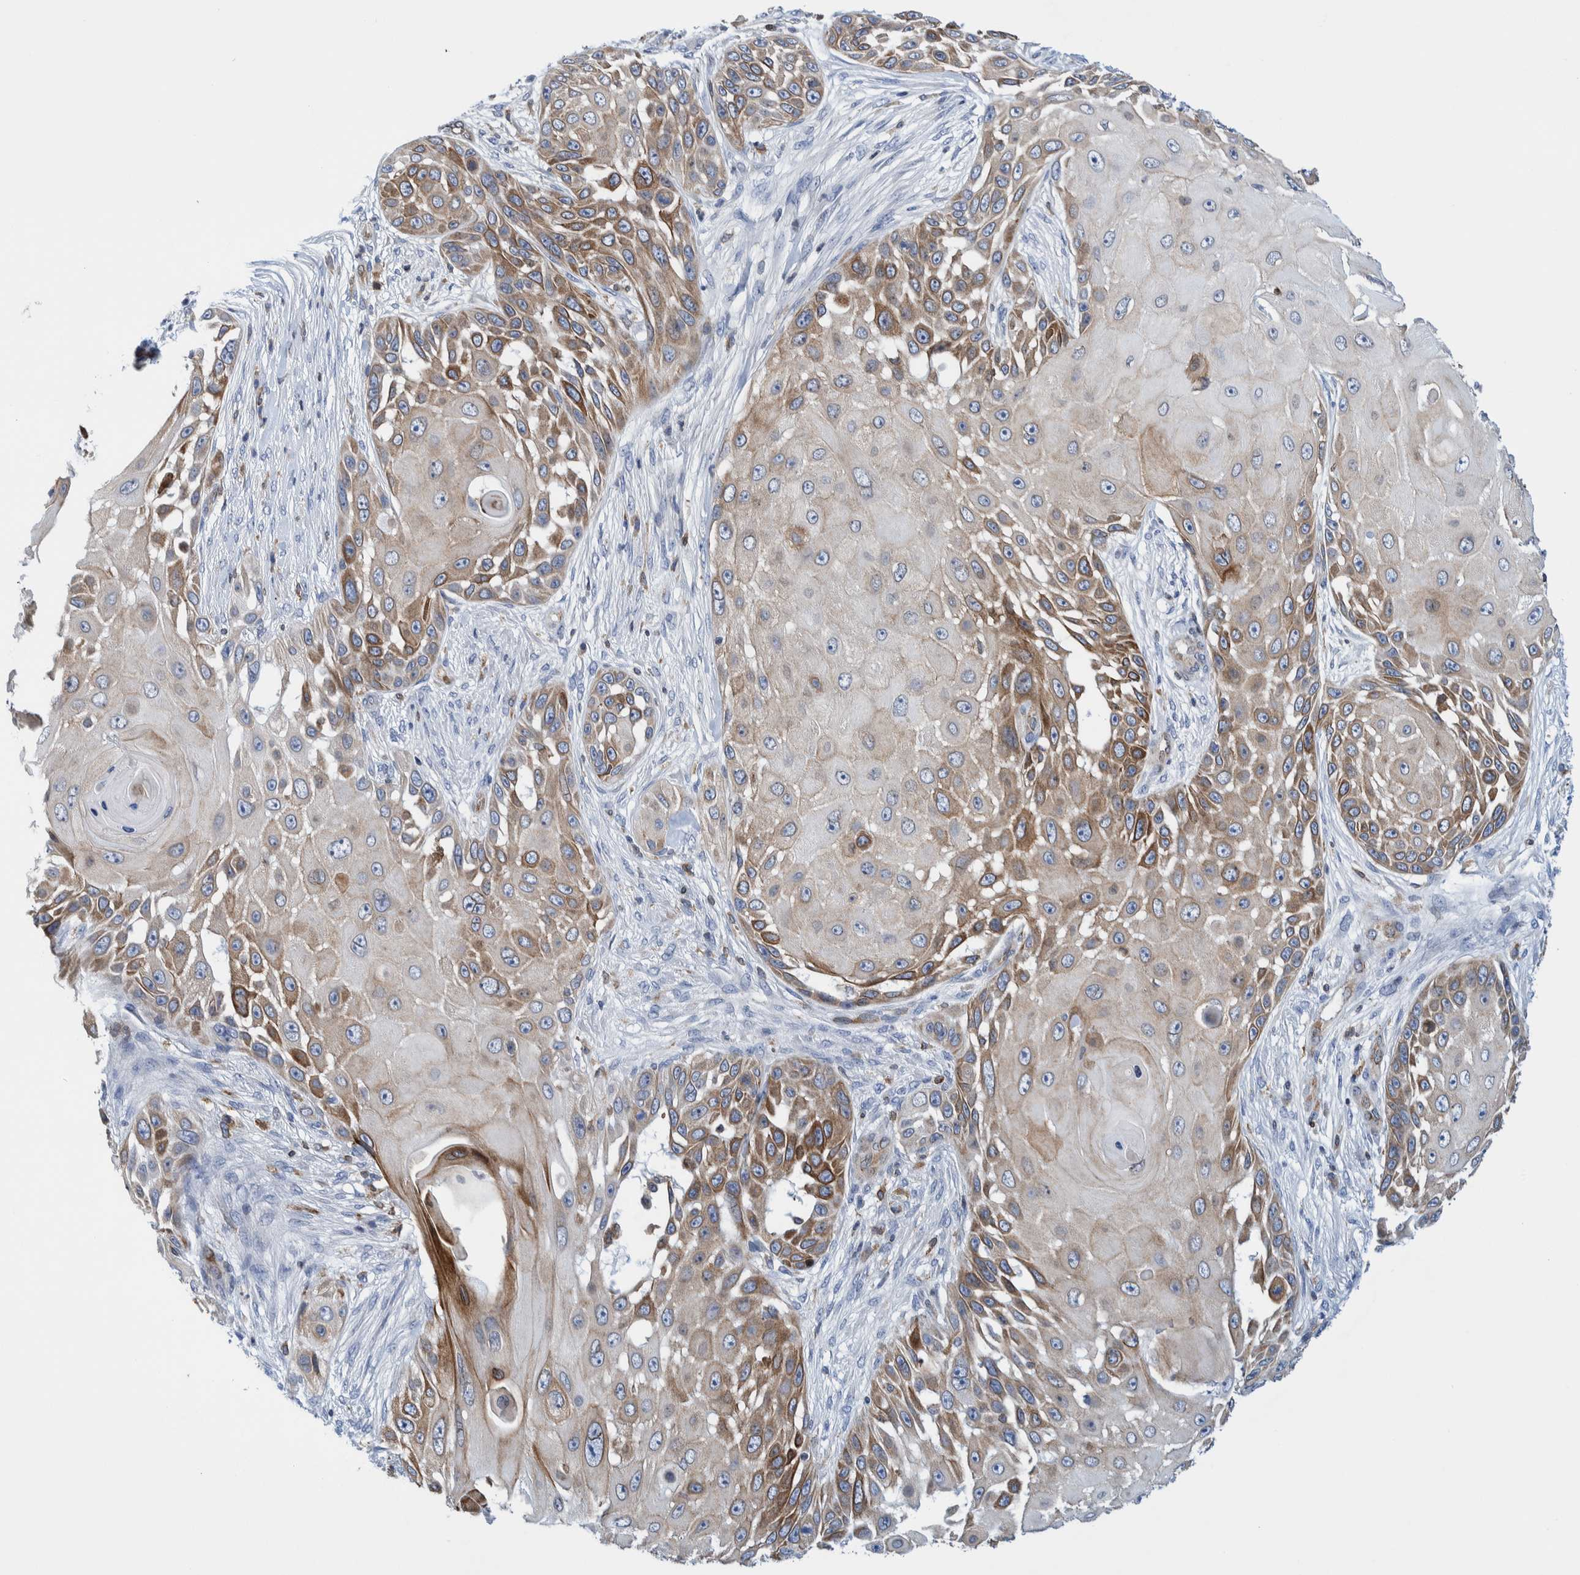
{"staining": {"intensity": "moderate", "quantity": "25%-75%", "location": "cytoplasmic/membranous"}, "tissue": "skin cancer", "cell_type": "Tumor cells", "image_type": "cancer", "snomed": [{"axis": "morphology", "description": "Squamous cell carcinoma, NOS"}, {"axis": "topography", "description": "Skin"}], "caption": "Brown immunohistochemical staining in skin squamous cell carcinoma displays moderate cytoplasmic/membranous positivity in approximately 25%-75% of tumor cells.", "gene": "THEM6", "patient": {"sex": "female", "age": 44}}